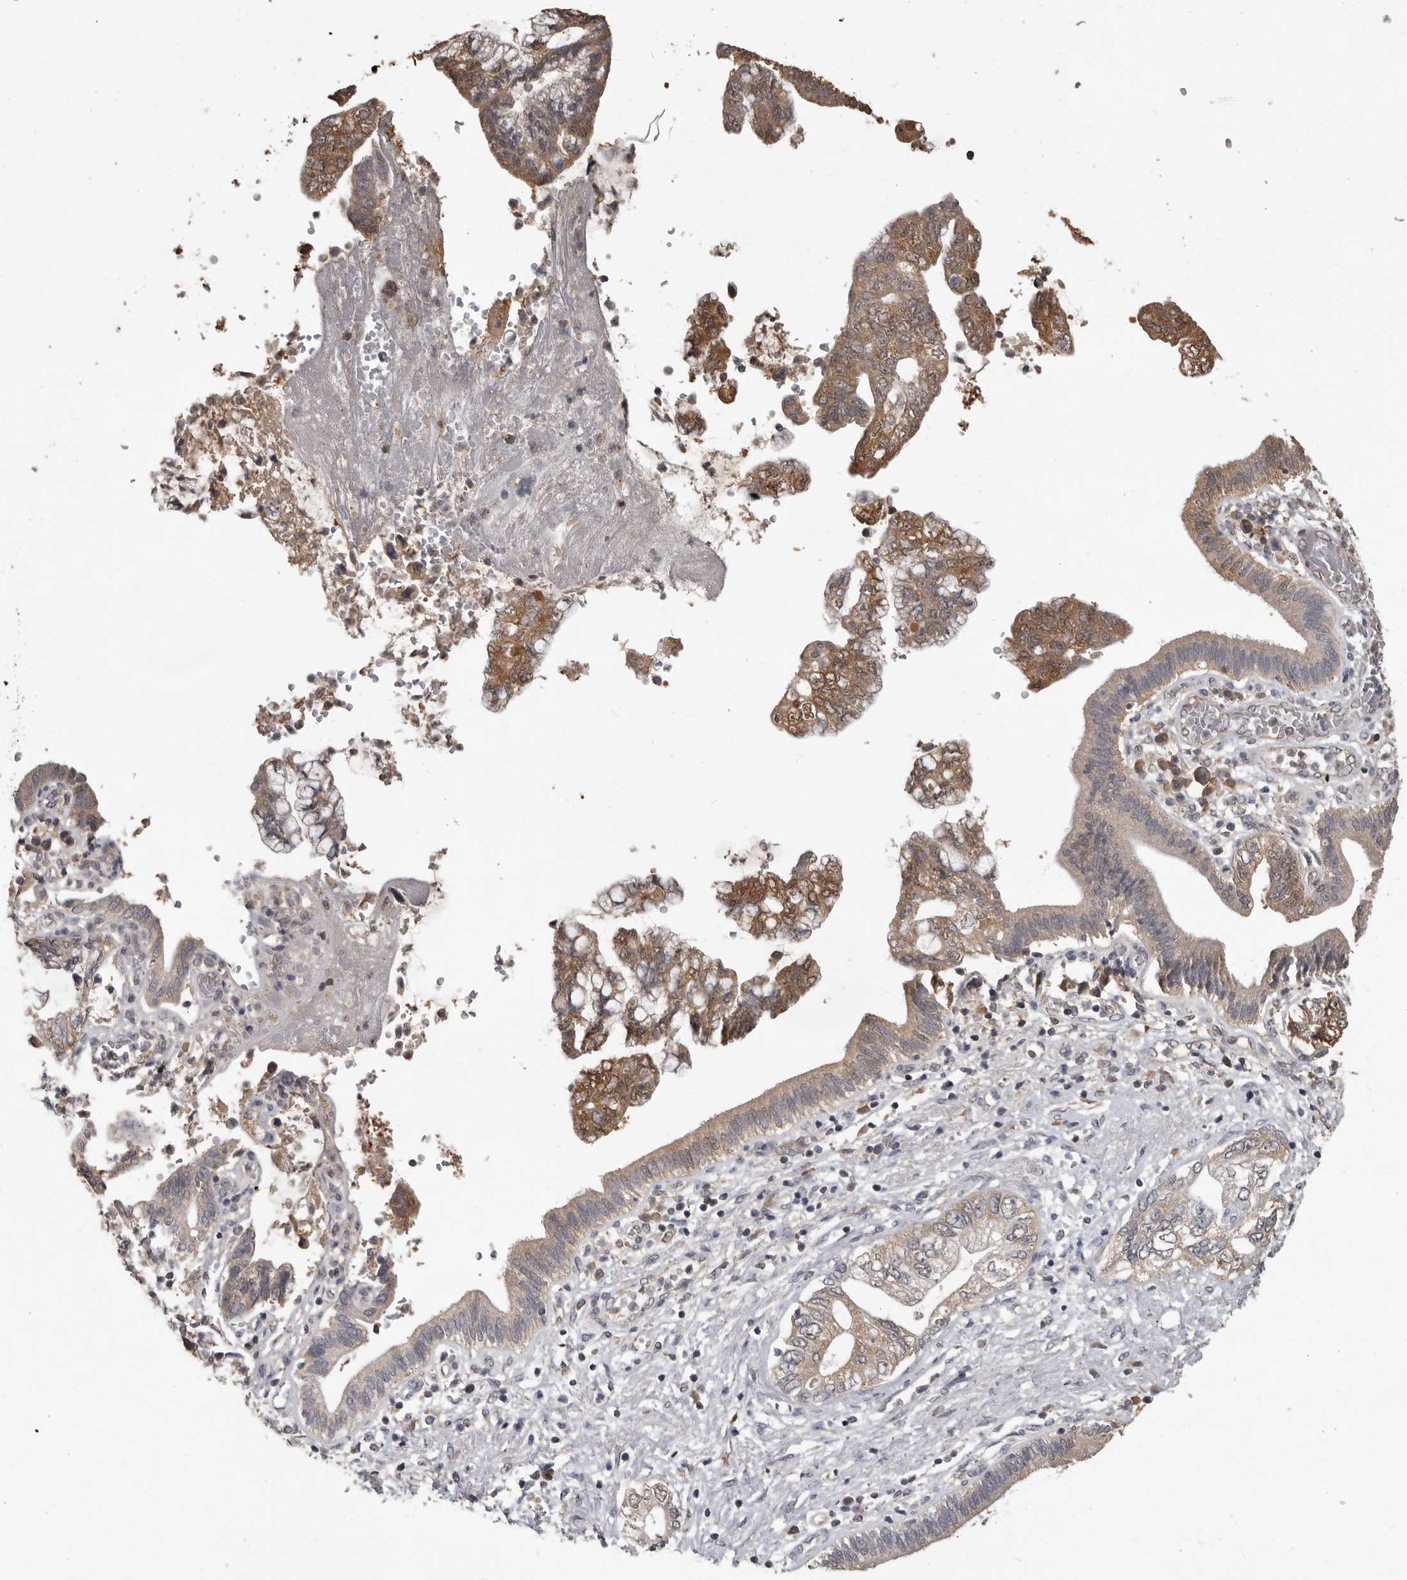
{"staining": {"intensity": "moderate", "quantity": "25%-75%", "location": "cytoplasmic/membranous"}, "tissue": "pancreatic cancer", "cell_type": "Tumor cells", "image_type": "cancer", "snomed": [{"axis": "morphology", "description": "Adenocarcinoma, NOS"}, {"axis": "topography", "description": "Pancreas"}], "caption": "An image of adenocarcinoma (pancreatic) stained for a protein reveals moderate cytoplasmic/membranous brown staining in tumor cells.", "gene": "MTF1", "patient": {"sex": "female", "age": 73}}